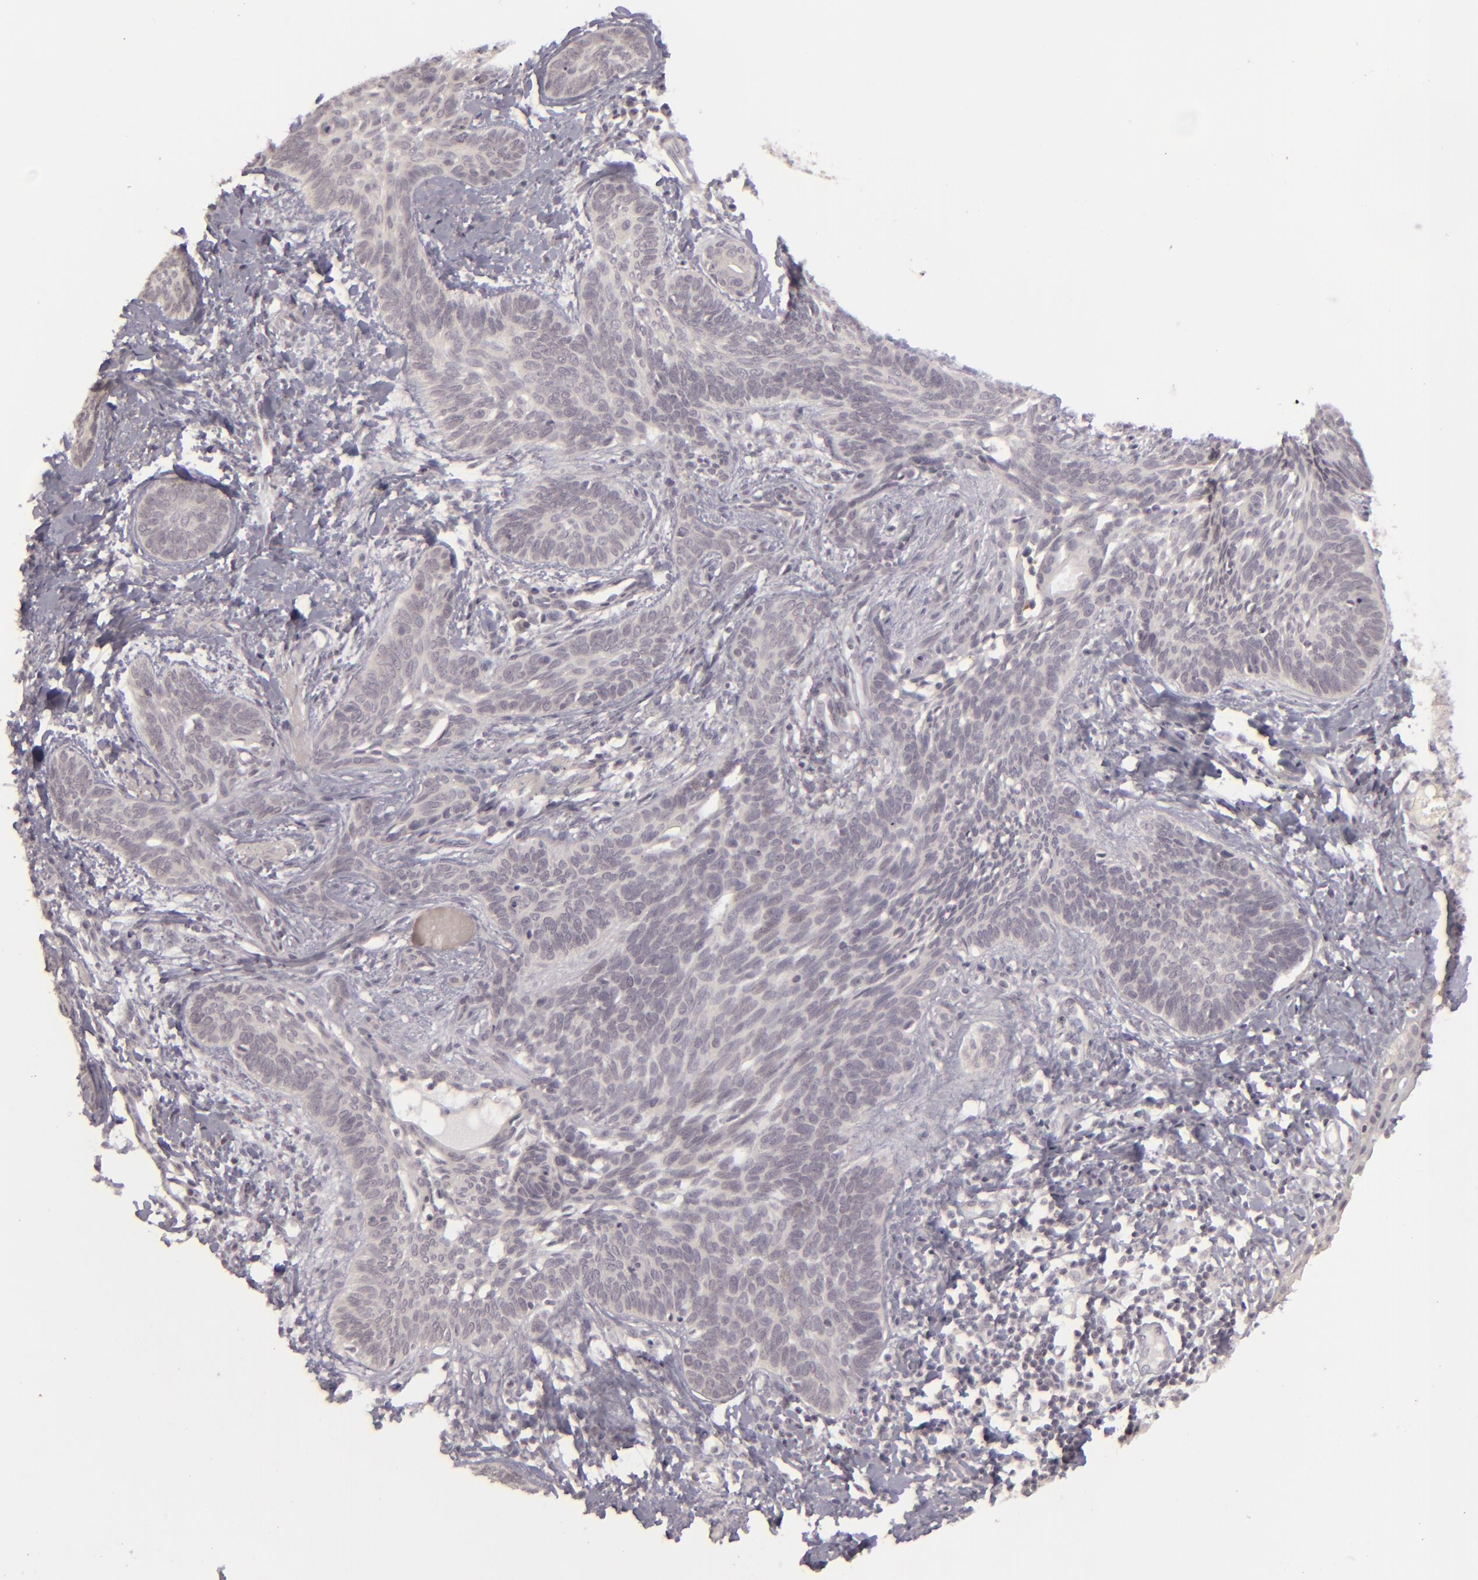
{"staining": {"intensity": "negative", "quantity": "none", "location": "none"}, "tissue": "skin cancer", "cell_type": "Tumor cells", "image_type": "cancer", "snomed": [{"axis": "morphology", "description": "Basal cell carcinoma"}, {"axis": "topography", "description": "Skin"}], "caption": "Immunohistochemistry (IHC) micrograph of neoplastic tissue: human skin cancer stained with DAB reveals no significant protein expression in tumor cells.", "gene": "DLG3", "patient": {"sex": "female", "age": 81}}